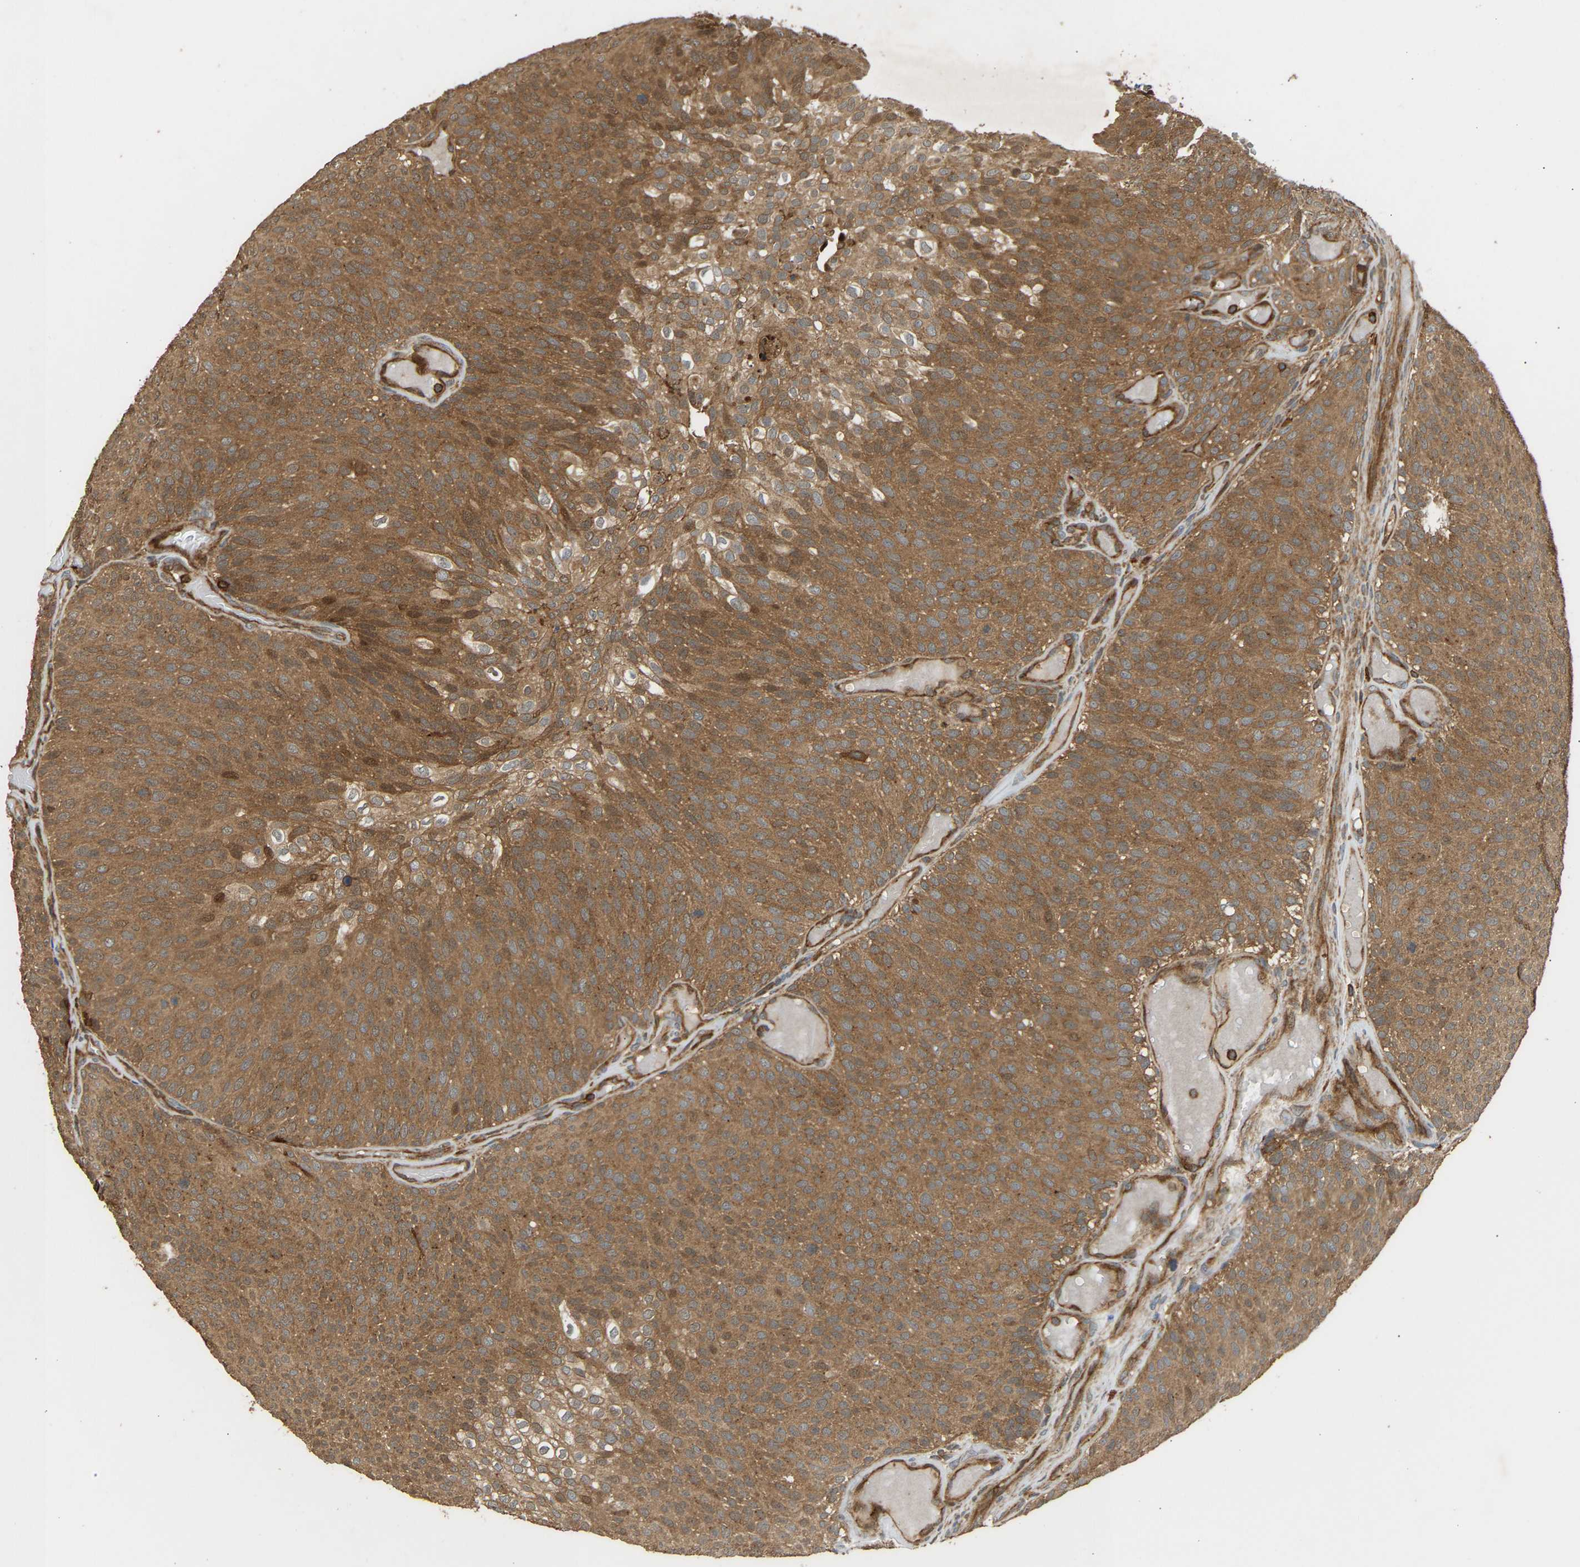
{"staining": {"intensity": "moderate", "quantity": ">75%", "location": "cytoplasmic/membranous"}, "tissue": "urothelial cancer", "cell_type": "Tumor cells", "image_type": "cancer", "snomed": [{"axis": "morphology", "description": "Urothelial carcinoma, Low grade"}, {"axis": "topography", "description": "Urinary bladder"}], "caption": "Immunohistochemical staining of human low-grade urothelial carcinoma demonstrates moderate cytoplasmic/membranous protein expression in about >75% of tumor cells. The protein of interest is stained brown, and the nuclei are stained in blue (DAB IHC with brightfield microscopy, high magnification).", "gene": "GOPC", "patient": {"sex": "male", "age": 78}}